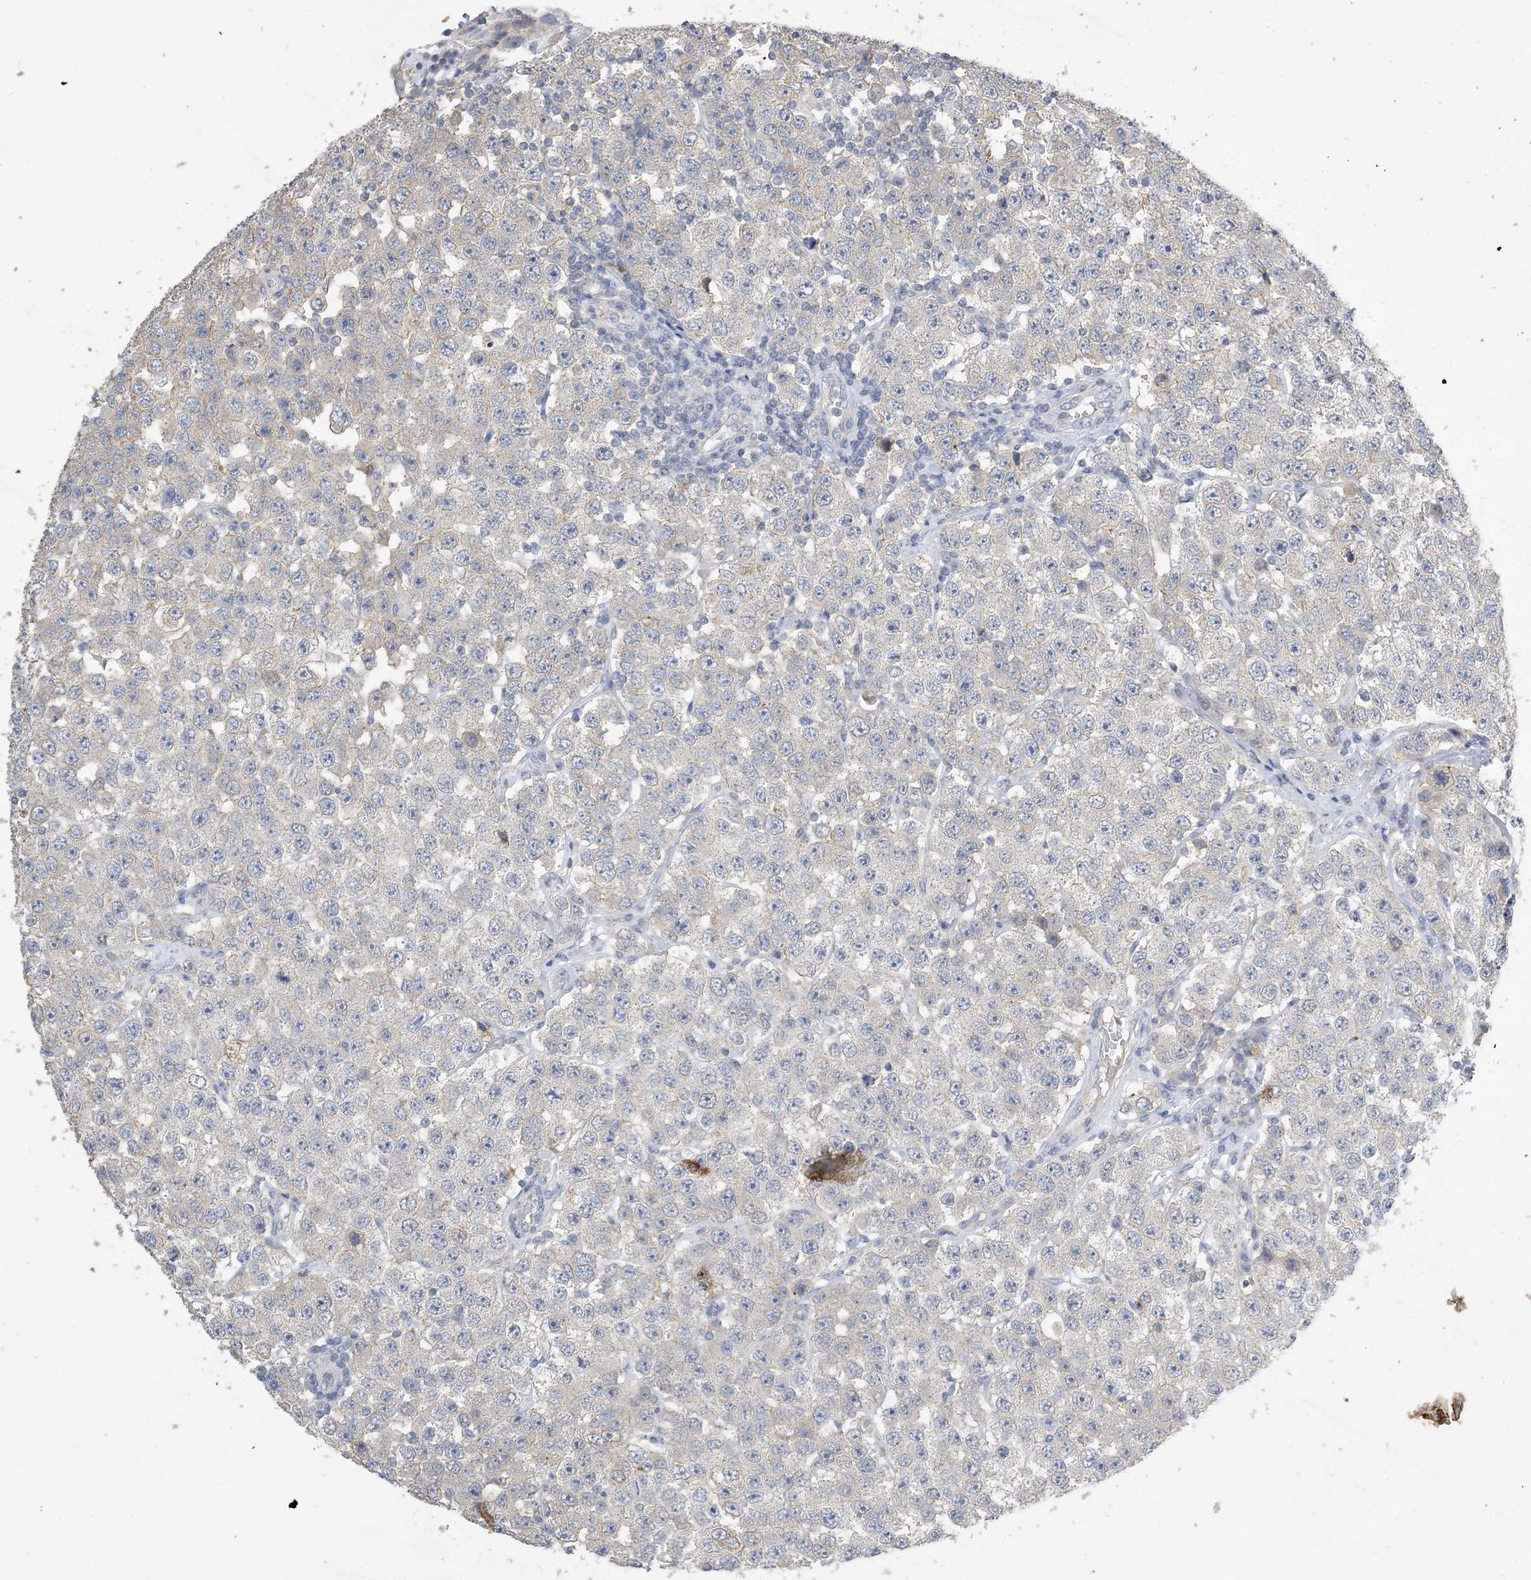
{"staining": {"intensity": "weak", "quantity": "<25%", "location": "cytoplasmic/membranous"}, "tissue": "testis cancer", "cell_type": "Tumor cells", "image_type": "cancer", "snomed": [{"axis": "morphology", "description": "Seminoma, NOS"}, {"axis": "topography", "description": "Testis"}], "caption": "Tumor cells show no significant protein expression in testis cancer.", "gene": "KPRP", "patient": {"sex": "male", "age": 28}}